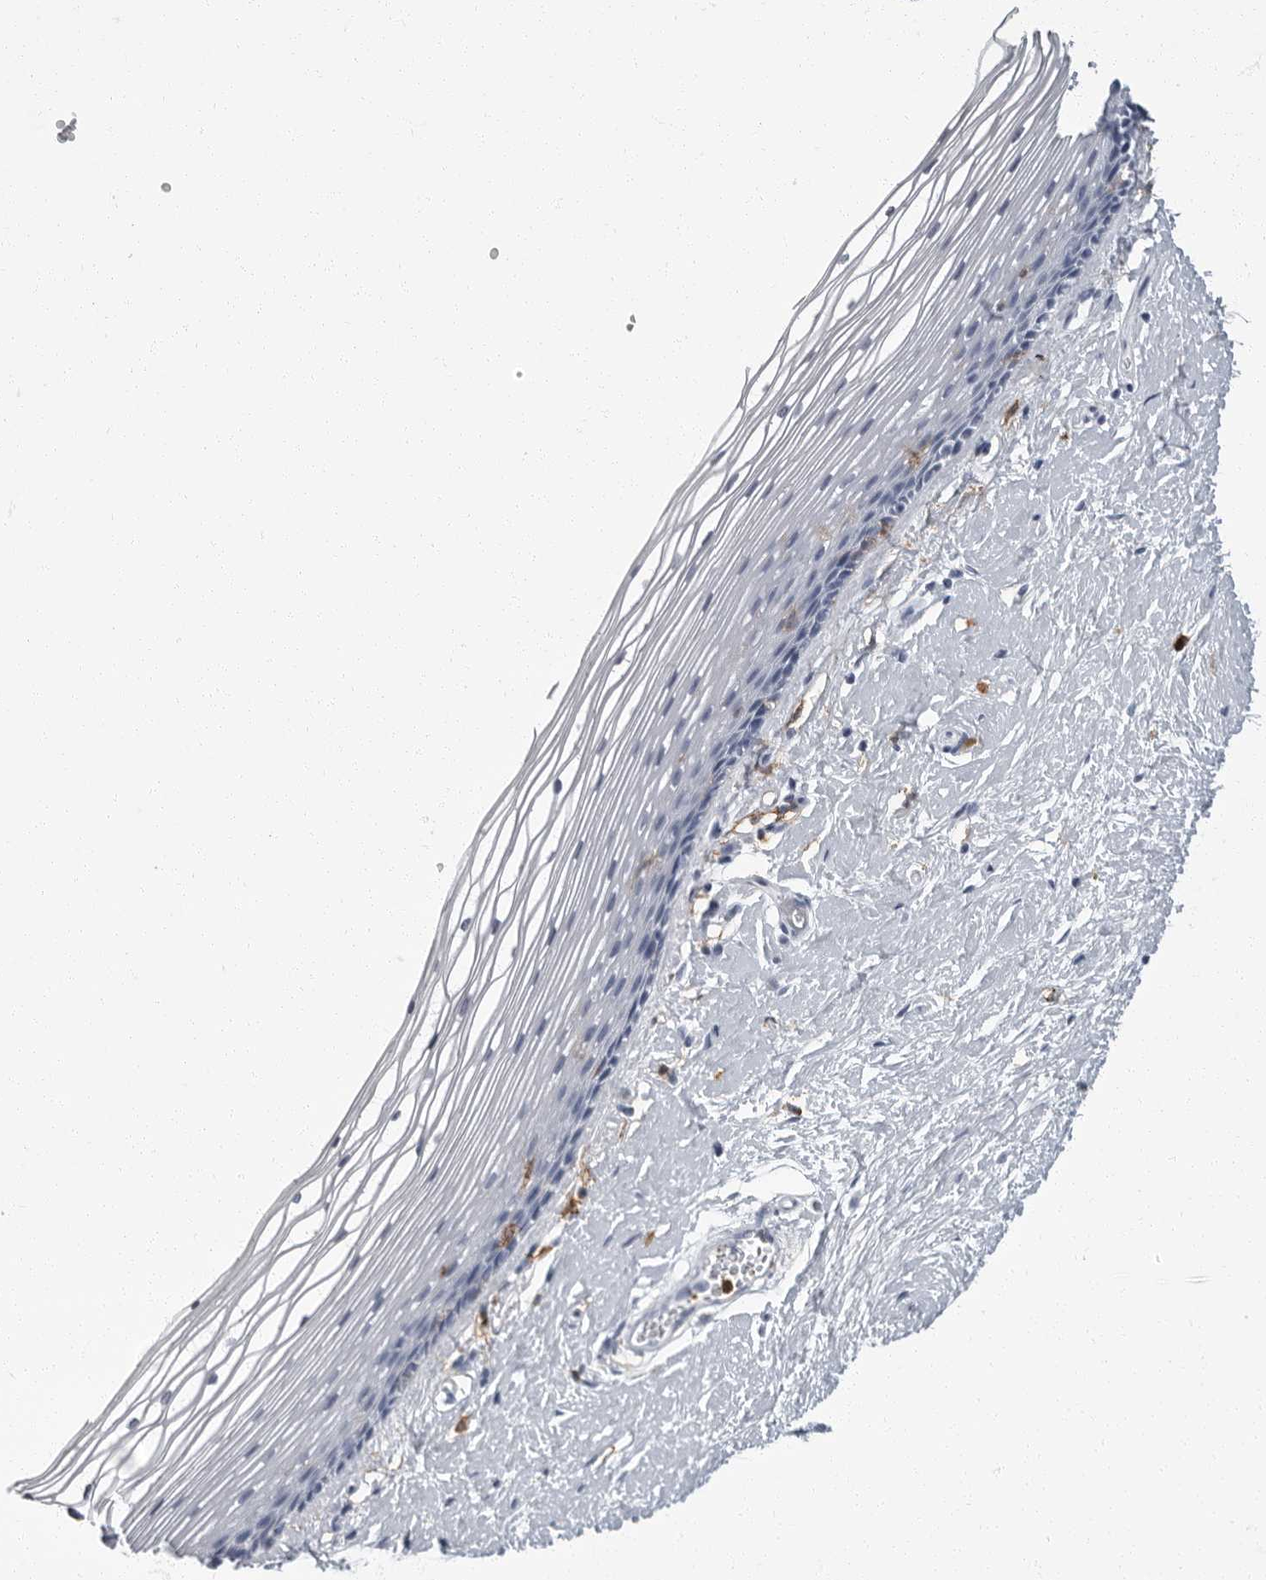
{"staining": {"intensity": "negative", "quantity": "none", "location": "none"}, "tissue": "vagina", "cell_type": "Squamous epithelial cells", "image_type": "normal", "snomed": [{"axis": "morphology", "description": "Normal tissue, NOS"}, {"axis": "topography", "description": "Vagina"}], "caption": "The micrograph exhibits no significant staining in squamous epithelial cells of vagina.", "gene": "FCER1G", "patient": {"sex": "female", "age": 46}}